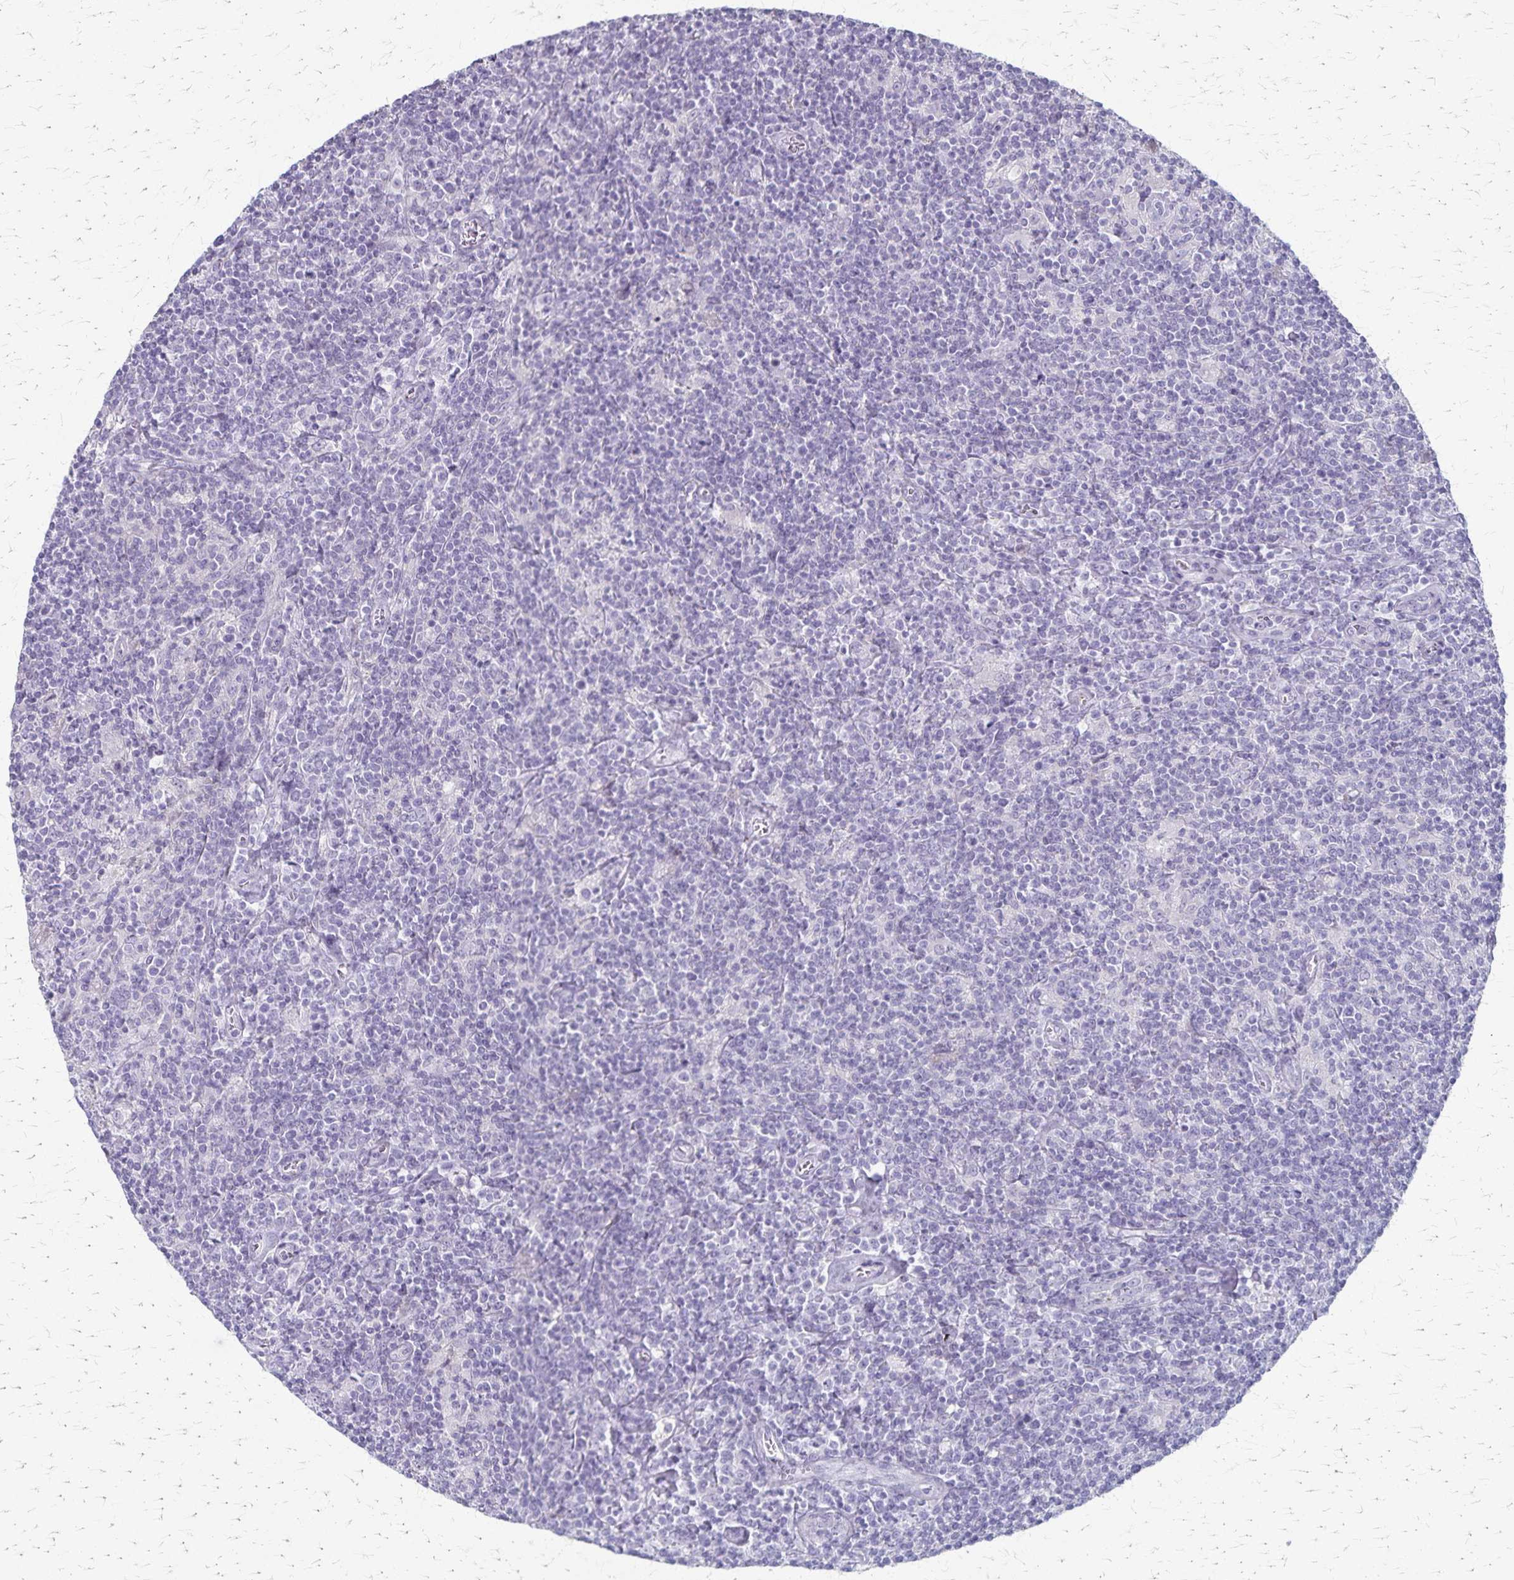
{"staining": {"intensity": "negative", "quantity": "none", "location": "none"}, "tissue": "lymphoma", "cell_type": "Tumor cells", "image_type": "cancer", "snomed": [{"axis": "morphology", "description": "Hodgkin's disease, NOS"}, {"axis": "topography", "description": "Lymph node"}], "caption": "Tumor cells show no significant staining in Hodgkin's disease.", "gene": "RASL10B", "patient": {"sex": "male", "age": 40}}